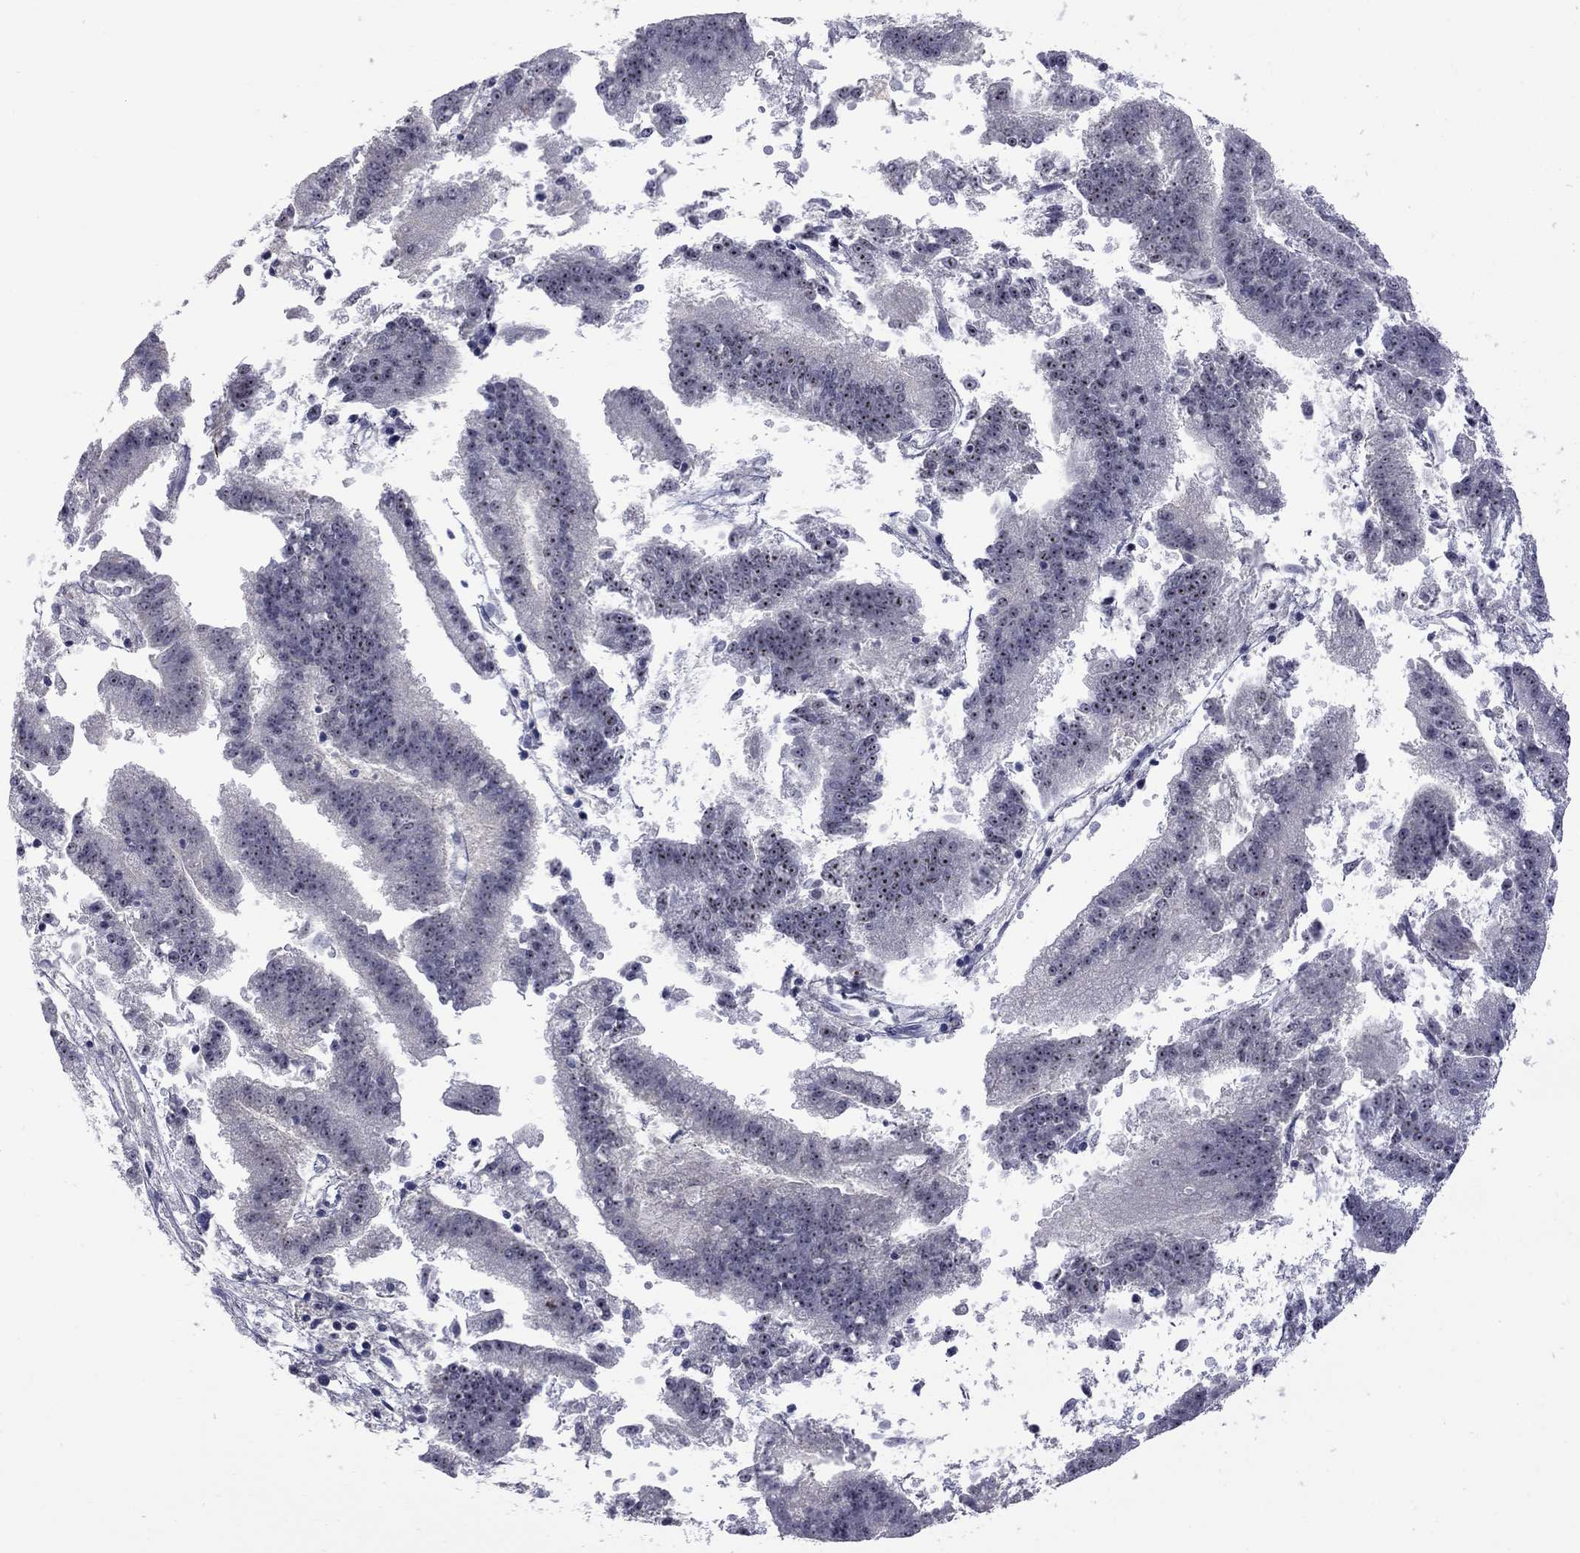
{"staining": {"intensity": "strong", "quantity": "25%-75%", "location": "nuclear"}, "tissue": "endometrial cancer", "cell_type": "Tumor cells", "image_type": "cancer", "snomed": [{"axis": "morphology", "description": "Adenocarcinoma, NOS"}, {"axis": "topography", "description": "Endometrium"}], "caption": "Human adenocarcinoma (endometrial) stained with a brown dye shows strong nuclear positive staining in about 25%-75% of tumor cells.", "gene": "GSG1L", "patient": {"sex": "female", "age": 66}}